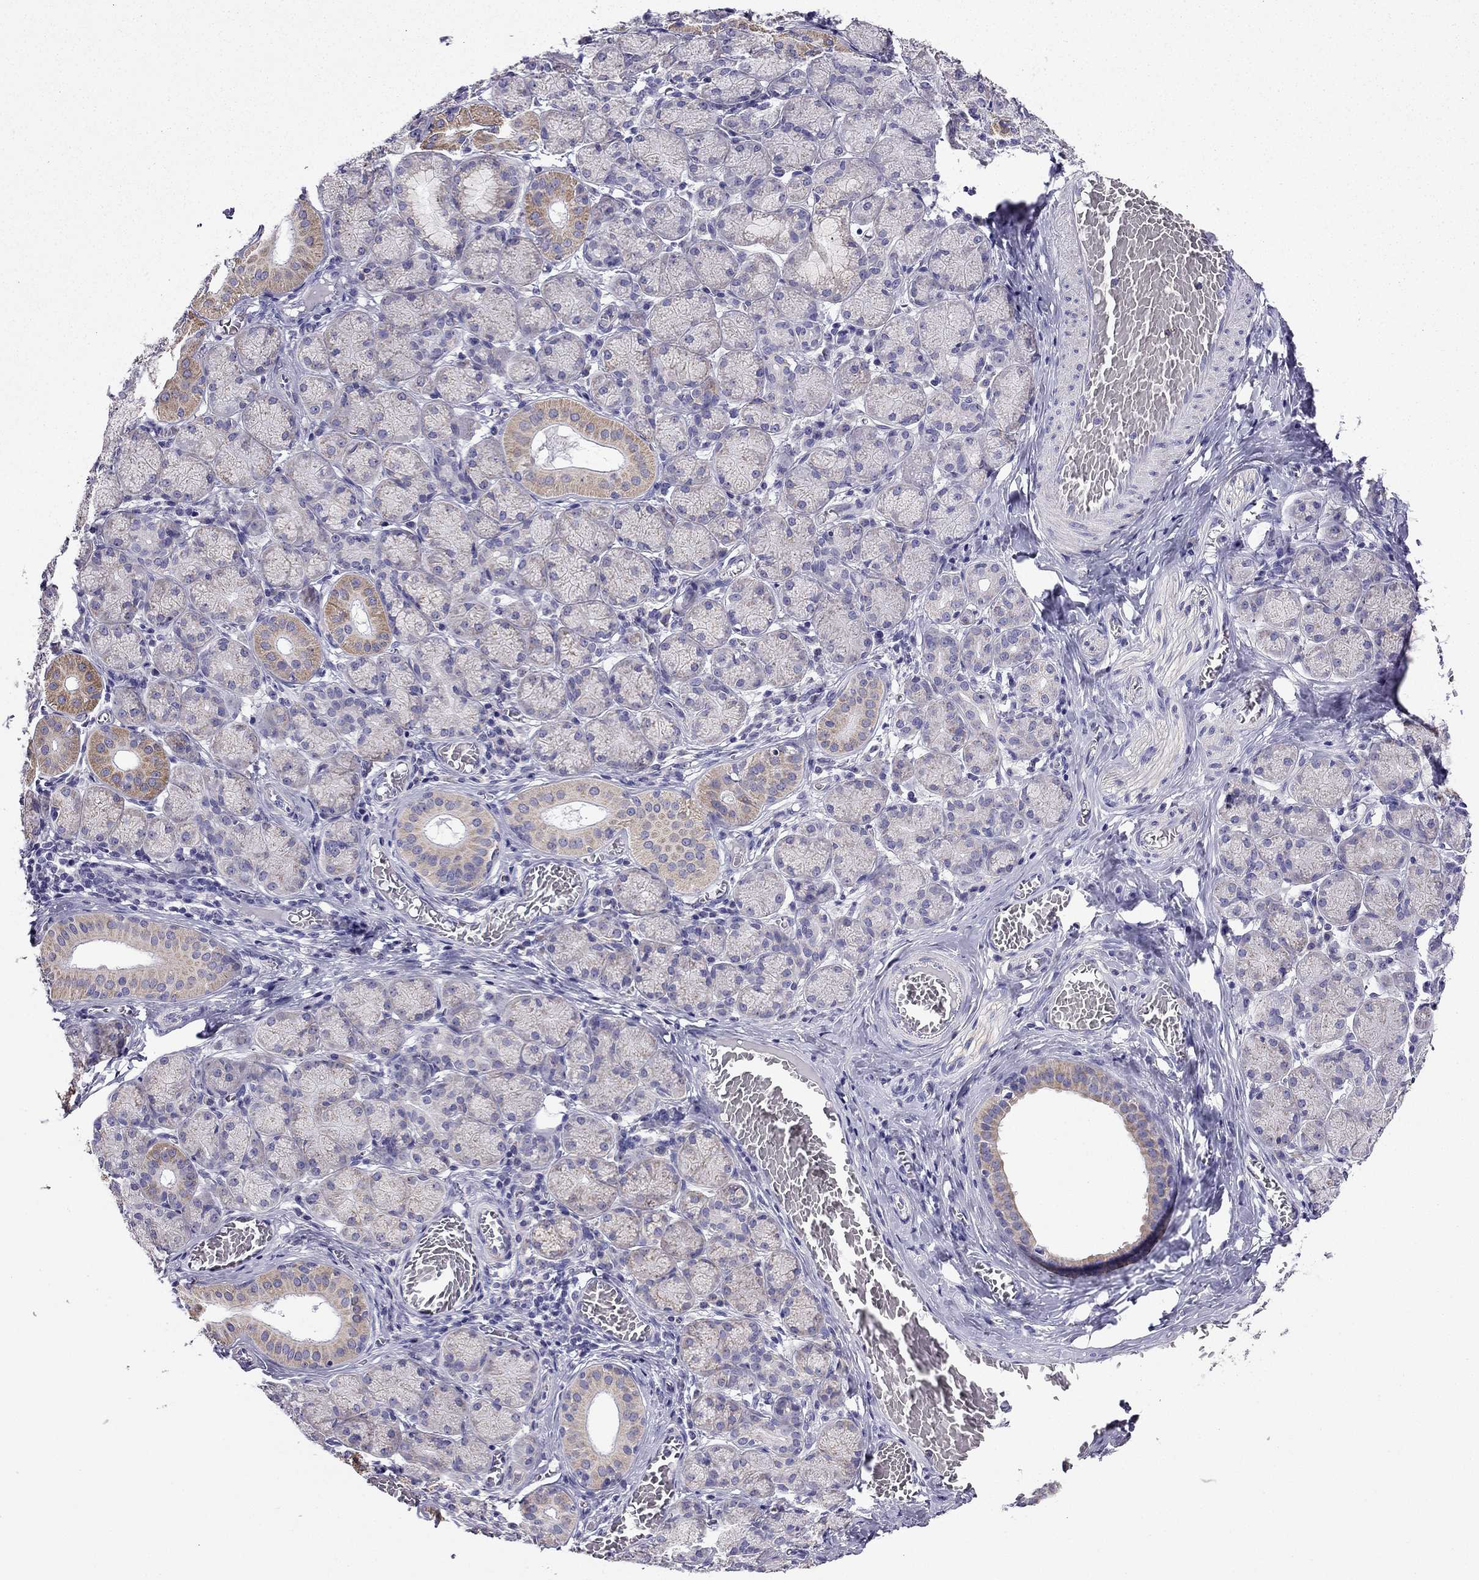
{"staining": {"intensity": "weak", "quantity": "<25%", "location": "cytoplasmic/membranous"}, "tissue": "salivary gland", "cell_type": "Glandular cells", "image_type": "normal", "snomed": [{"axis": "morphology", "description": "Normal tissue, NOS"}, {"axis": "topography", "description": "Salivary gland"}, {"axis": "topography", "description": "Peripheral nerve tissue"}], "caption": "High power microscopy image of an immunohistochemistry histopathology image of normal salivary gland, revealing no significant staining in glandular cells.", "gene": "KIF5A", "patient": {"sex": "female", "age": 24}}